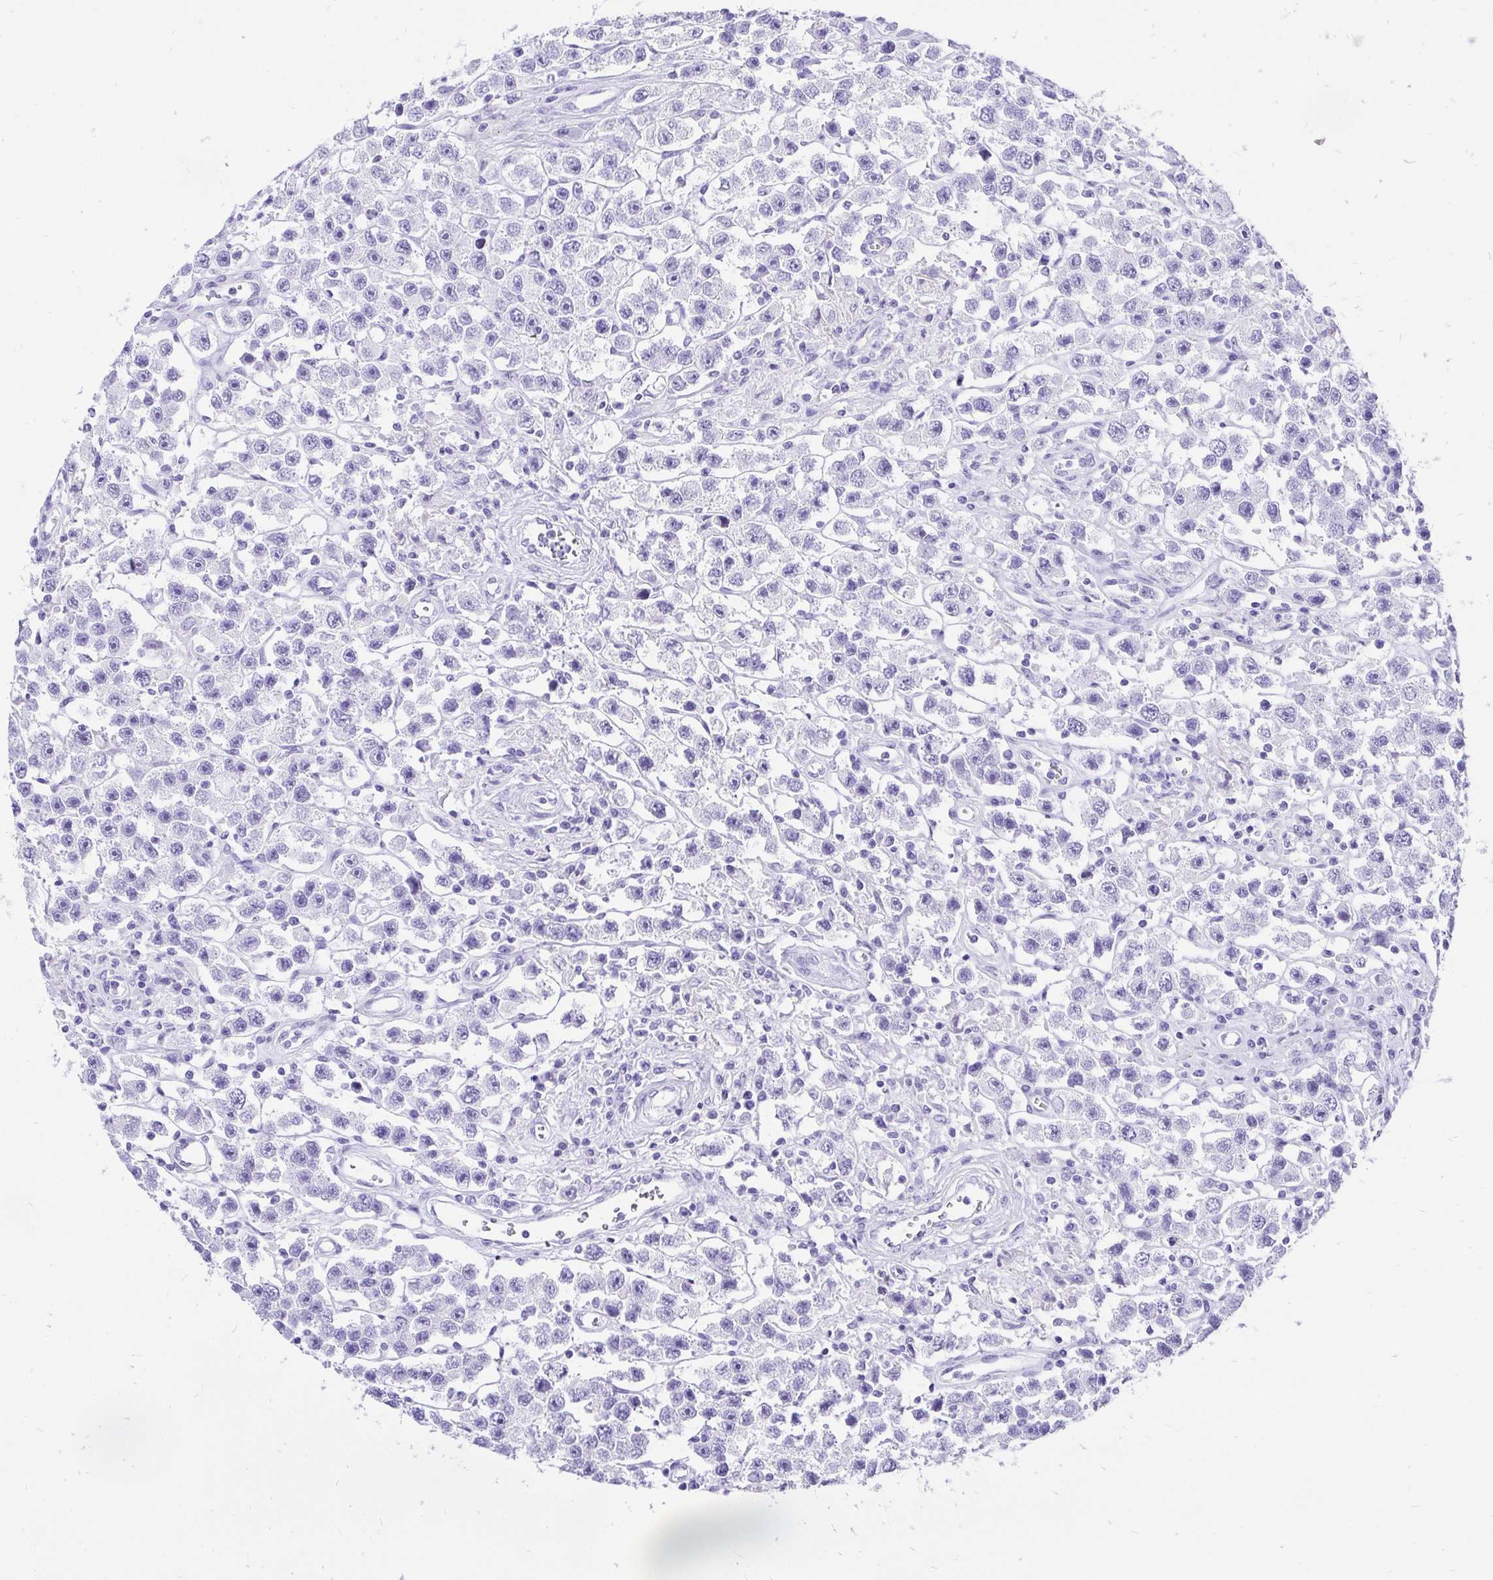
{"staining": {"intensity": "negative", "quantity": "none", "location": "none"}, "tissue": "testis cancer", "cell_type": "Tumor cells", "image_type": "cancer", "snomed": [{"axis": "morphology", "description": "Seminoma, NOS"}, {"axis": "topography", "description": "Testis"}], "caption": "Tumor cells show no significant protein positivity in testis cancer.", "gene": "KRT13", "patient": {"sex": "male", "age": 45}}